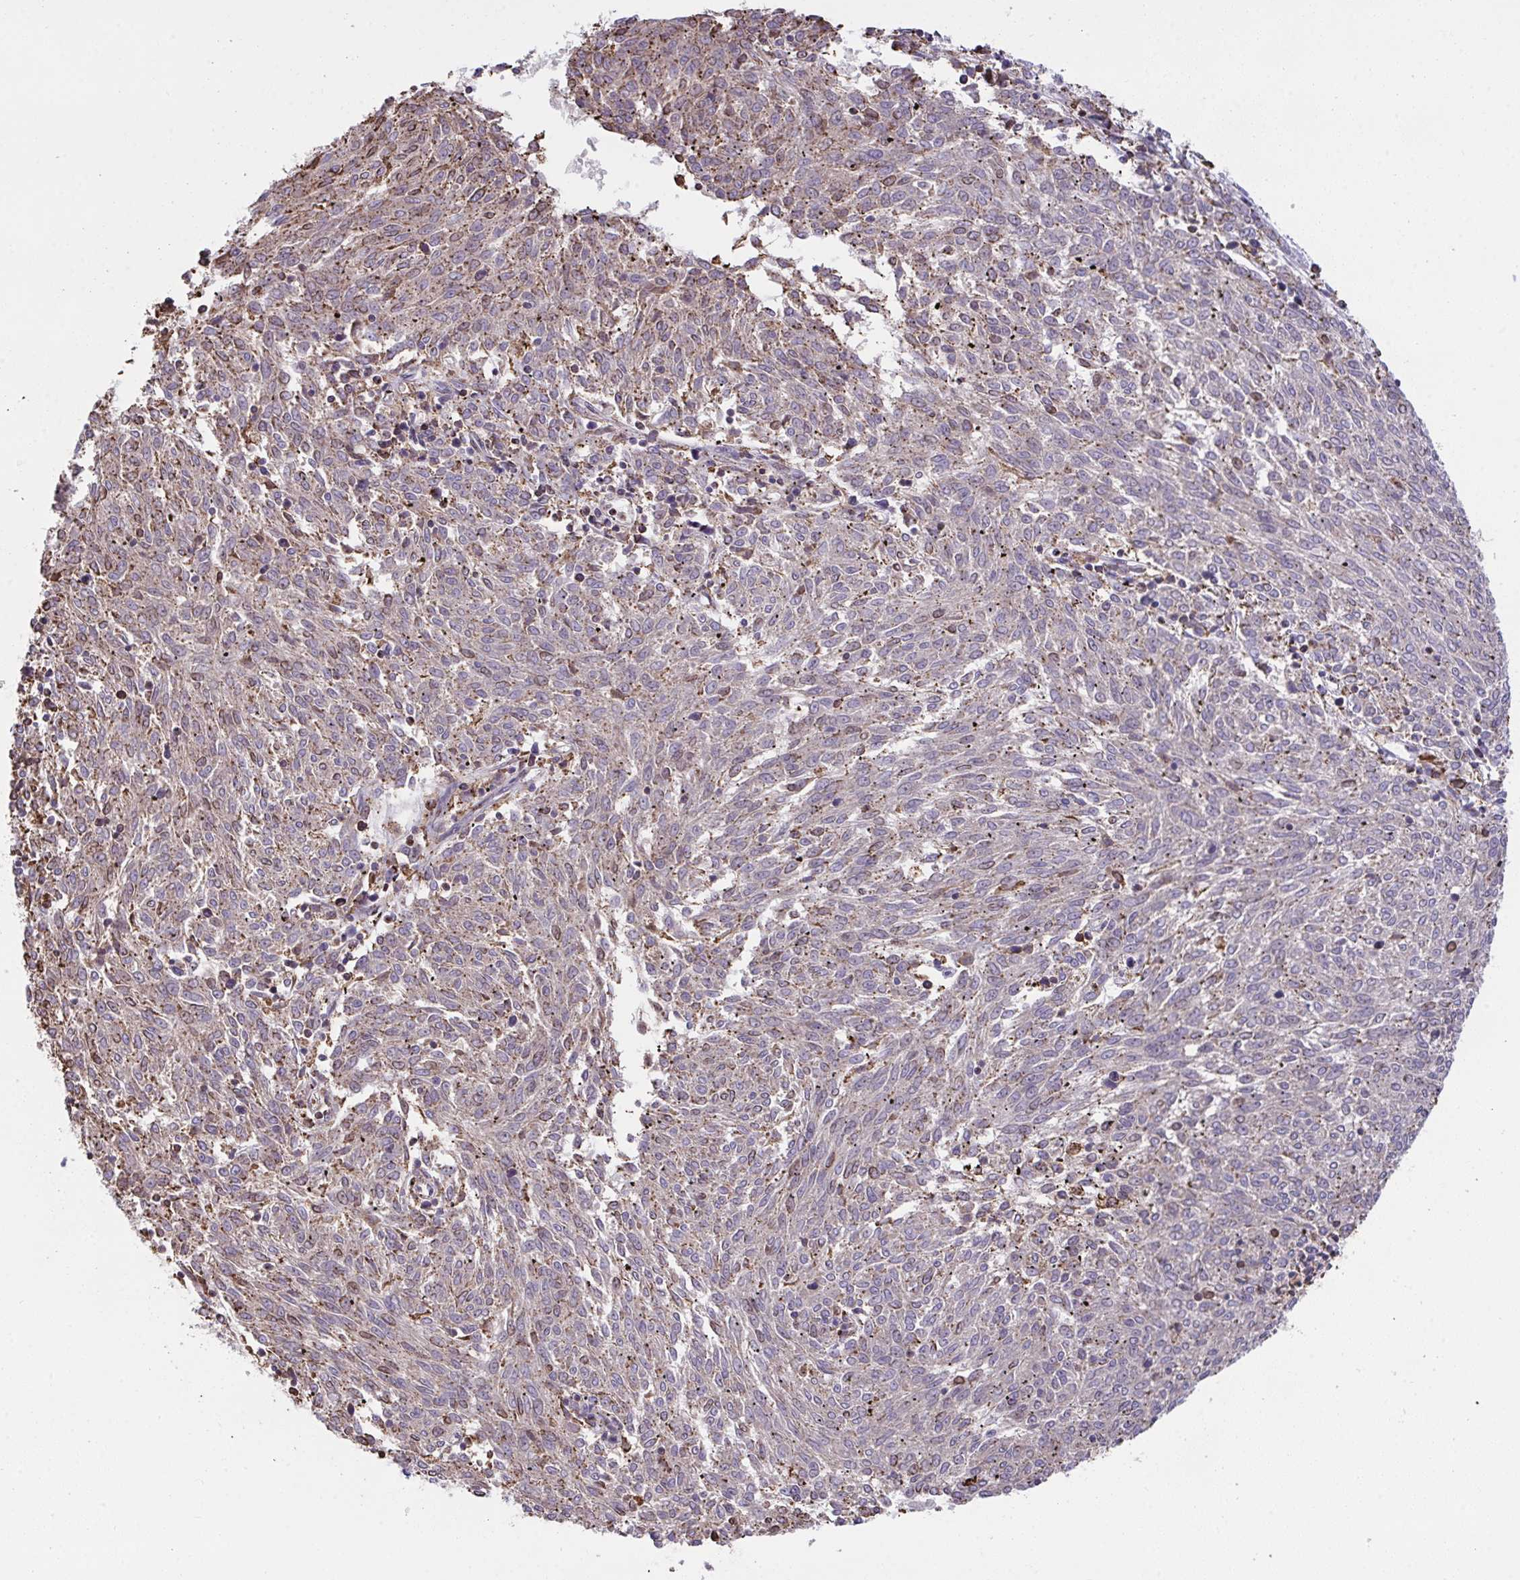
{"staining": {"intensity": "weak", "quantity": "25%-75%", "location": "cytoplasmic/membranous"}, "tissue": "melanoma", "cell_type": "Tumor cells", "image_type": "cancer", "snomed": [{"axis": "morphology", "description": "Malignant melanoma, NOS"}, {"axis": "topography", "description": "Skin"}], "caption": "The micrograph demonstrates staining of melanoma, revealing weak cytoplasmic/membranous protein staining (brown color) within tumor cells.", "gene": "PPIH", "patient": {"sex": "female", "age": 72}}